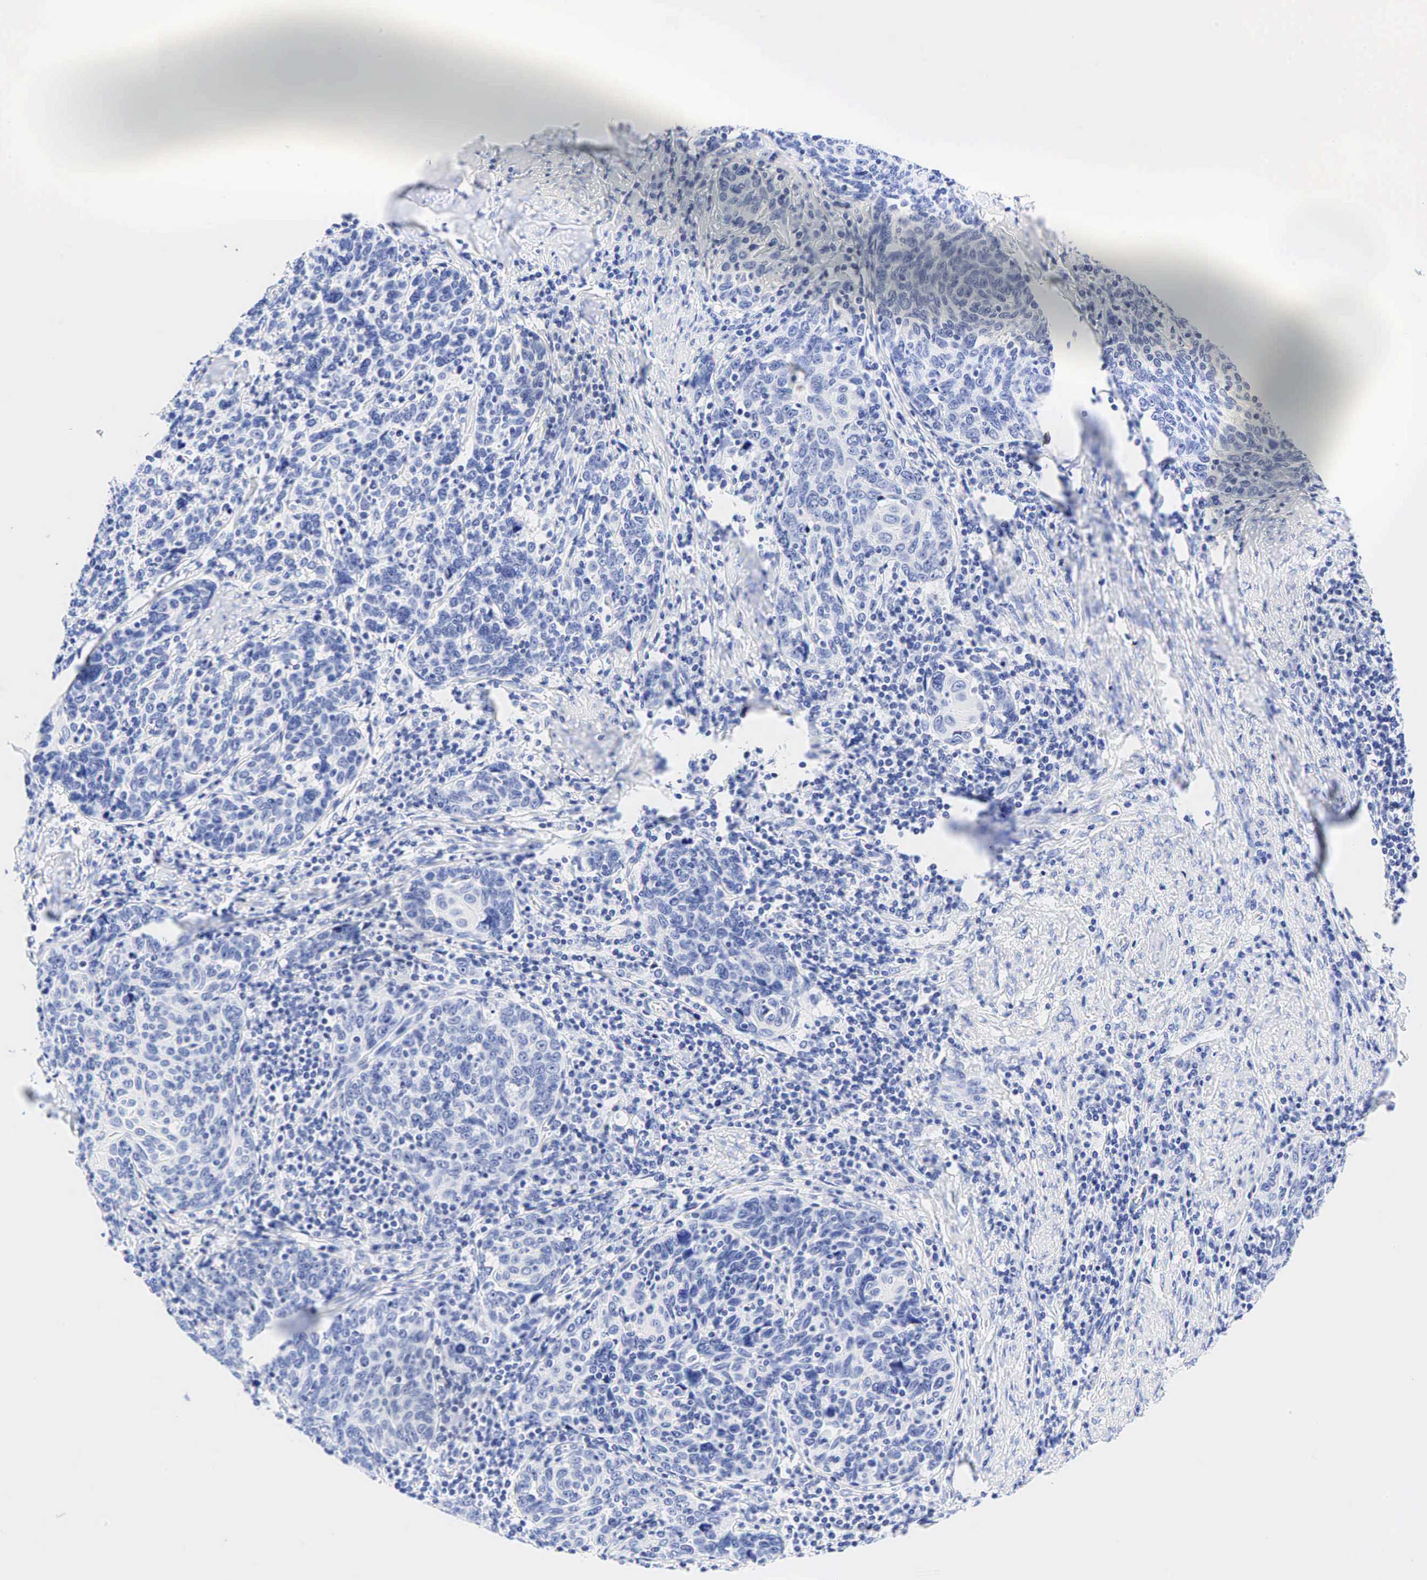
{"staining": {"intensity": "negative", "quantity": "none", "location": "none"}, "tissue": "cervical cancer", "cell_type": "Tumor cells", "image_type": "cancer", "snomed": [{"axis": "morphology", "description": "Squamous cell carcinoma, NOS"}, {"axis": "topography", "description": "Cervix"}], "caption": "This histopathology image is of cervical squamous cell carcinoma stained with immunohistochemistry (IHC) to label a protein in brown with the nuclei are counter-stained blue. There is no positivity in tumor cells.", "gene": "CHGA", "patient": {"sex": "female", "age": 41}}